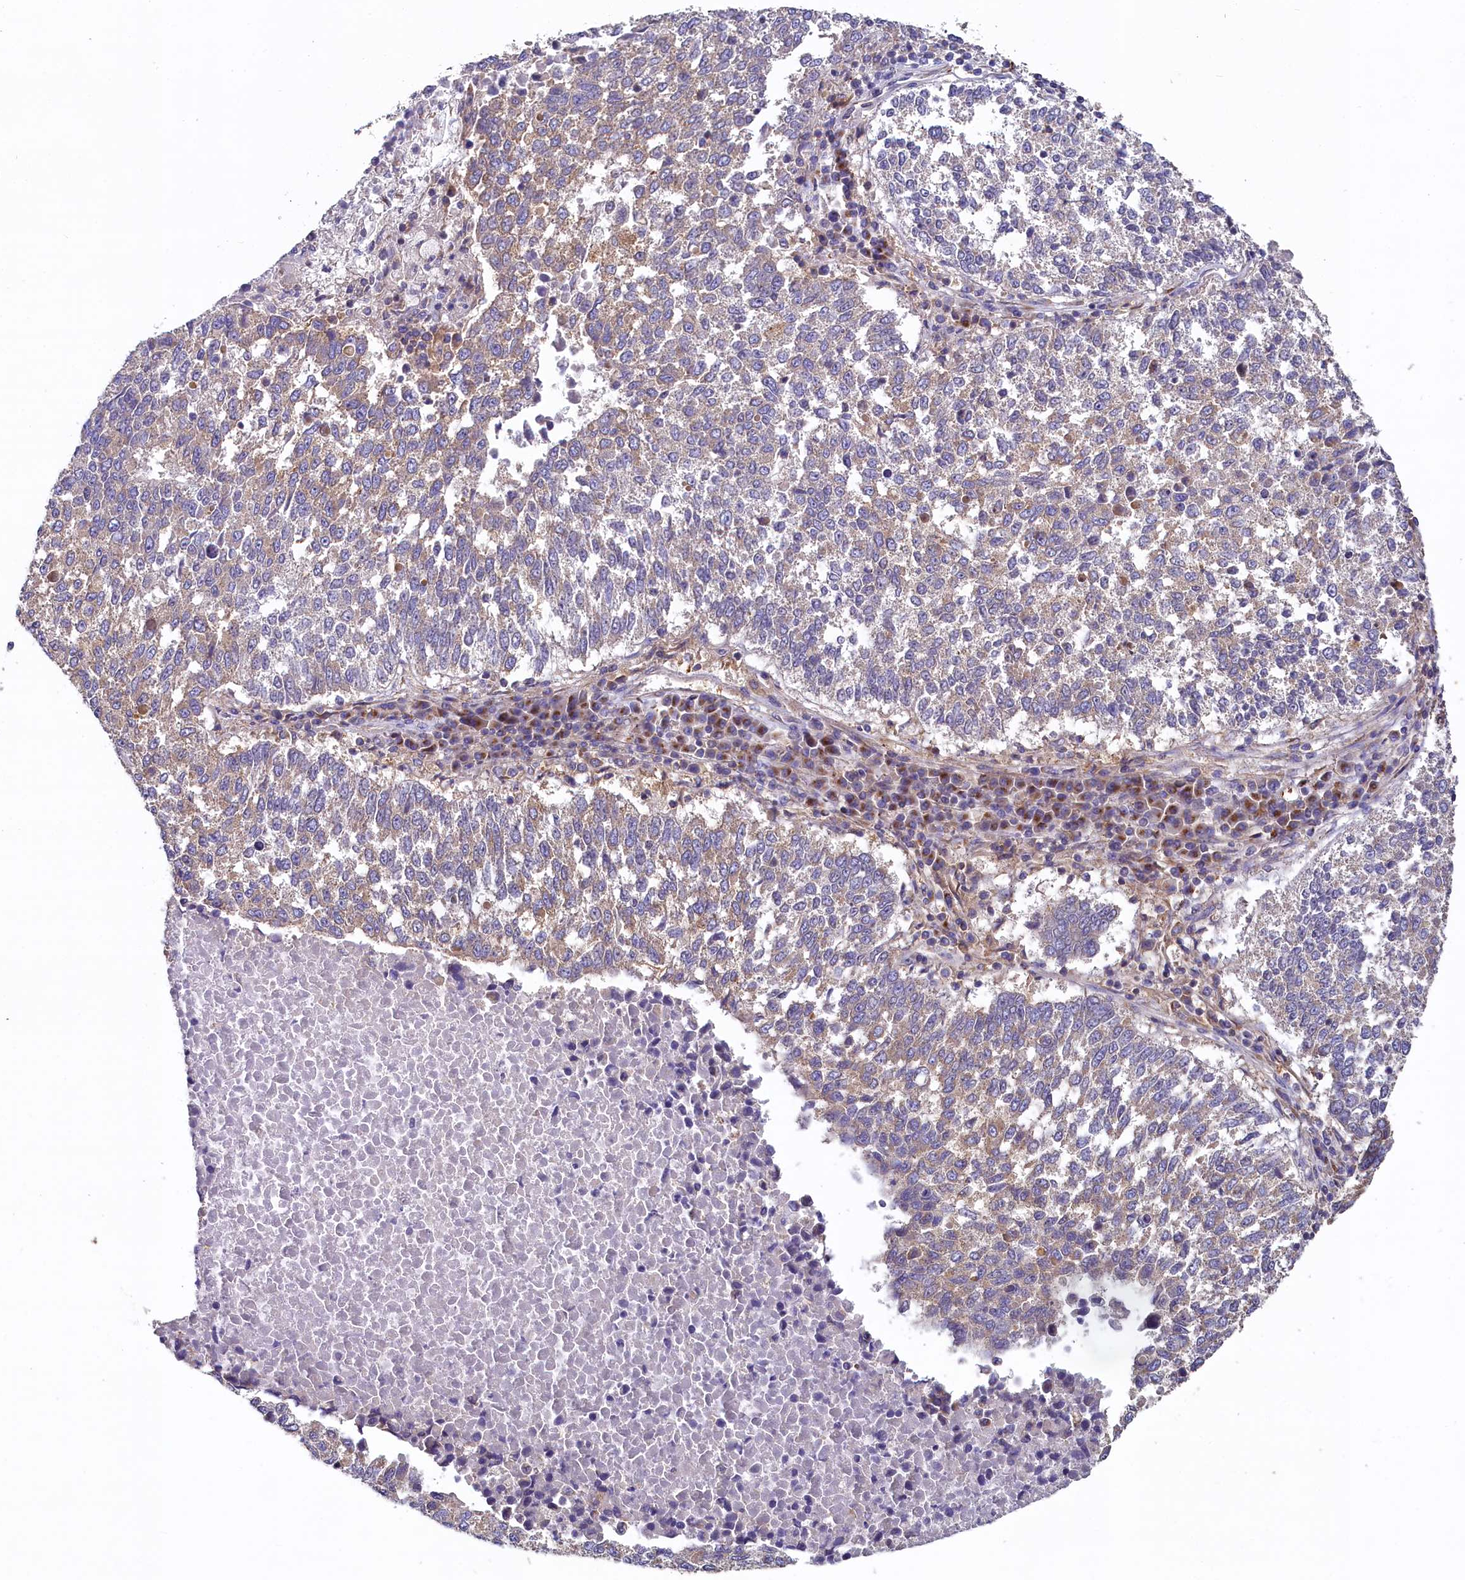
{"staining": {"intensity": "moderate", "quantity": "25%-75%", "location": "cytoplasmic/membranous"}, "tissue": "lung cancer", "cell_type": "Tumor cells", "image_type": "cancer", "snomed": [{"axis": "morphology", "description": "Squamous cell carcinoma, NOS"}, {"axis": "topography", "description": "Lung"}], "caption": "Lung cancer stained for a protein demonstrates moderate cytoplasmic/membranous positivity in tumor cells.", "gene": "PPIP5K1", "patient": {"sex": "male", "age": 73}}